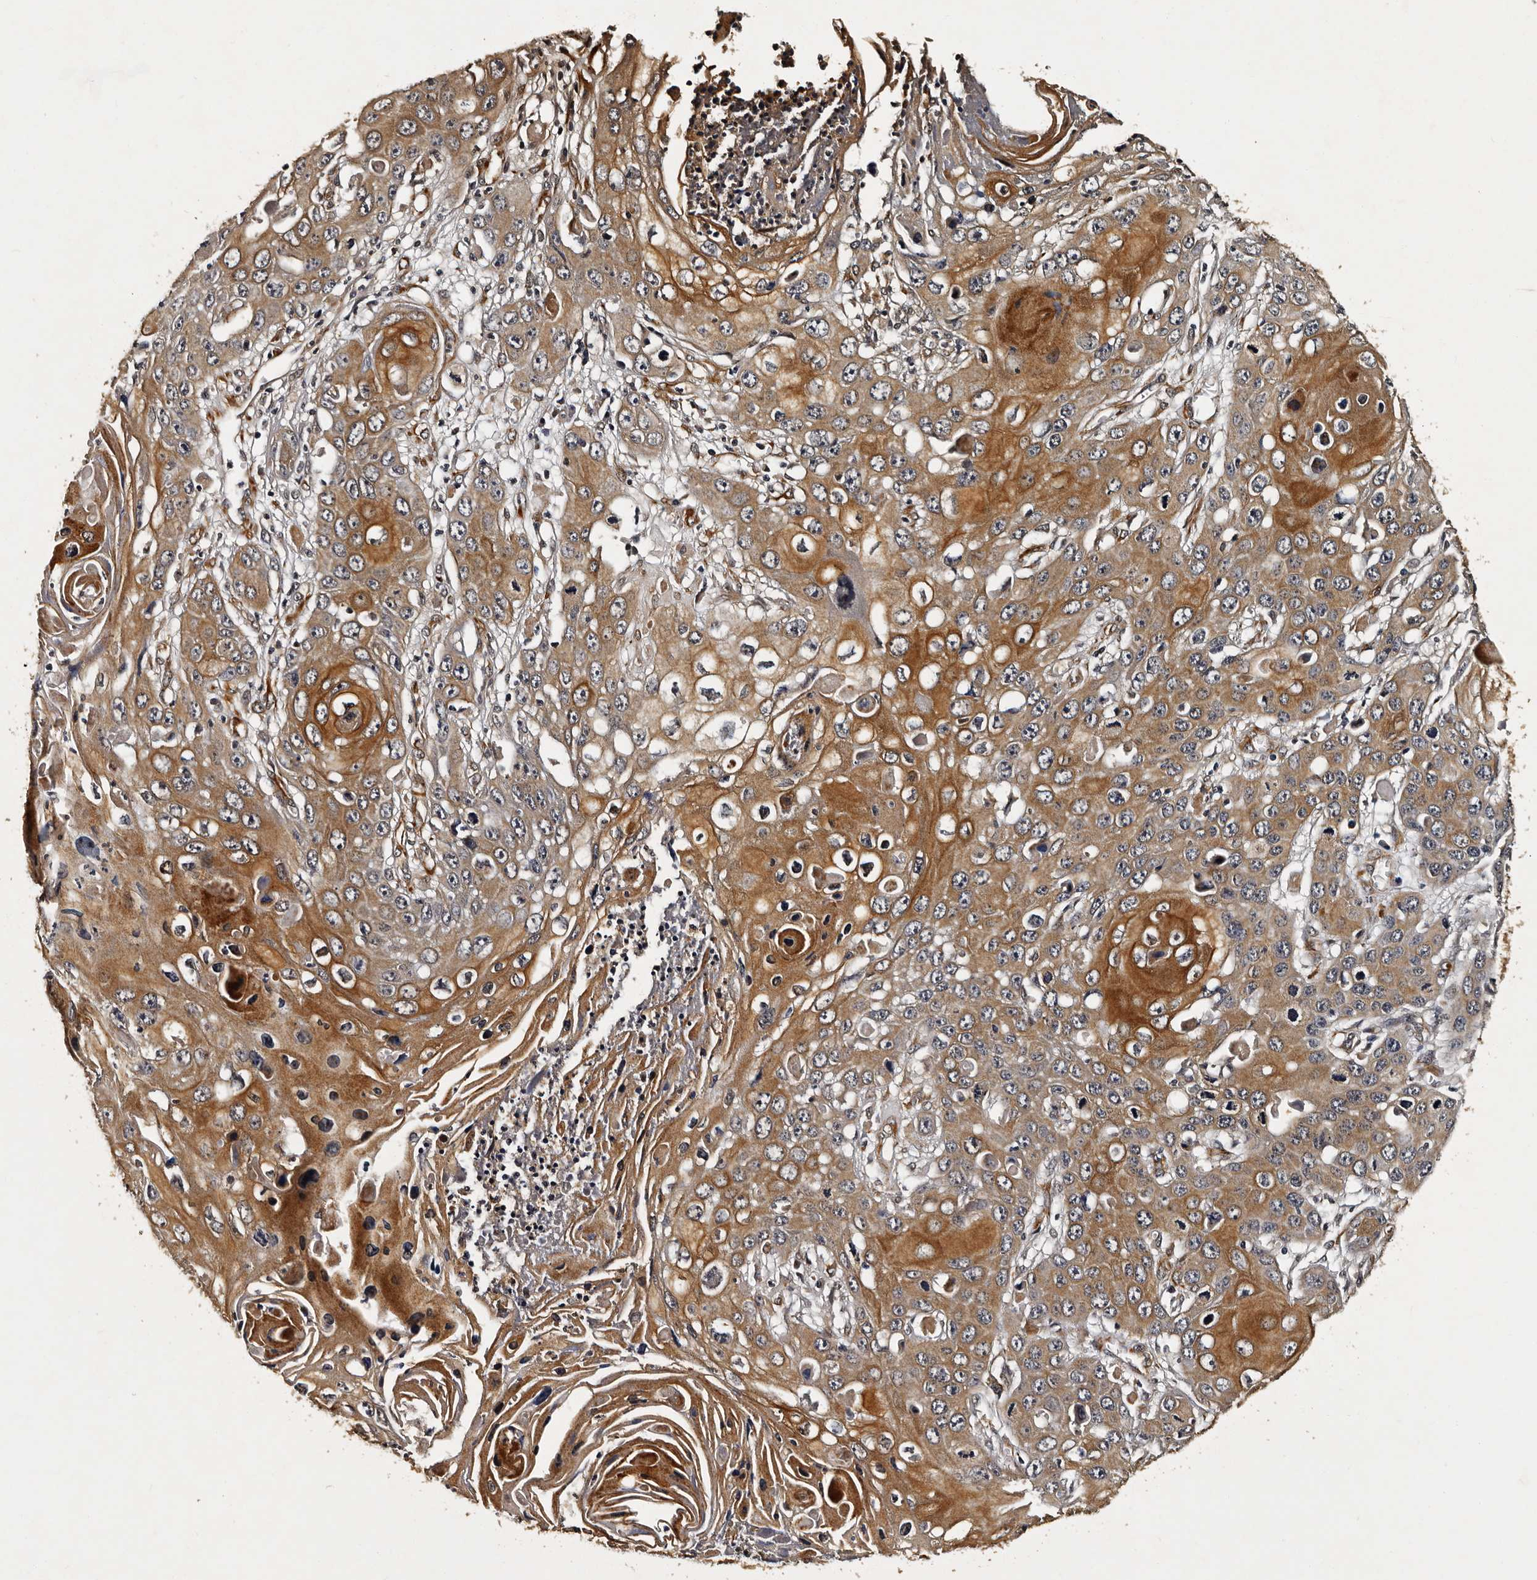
{"staining": {"intensity": "moderate", "quantity": ">75%", "location": "cytoplasmic/membranous"}, "tissue": "skin cancer", "cell_type": "Tumor cells", "image_type": "cancer", "snomed": [{"axis": "morphology", "description": "Squamous cell carcinoma, NOS"}, {"axis": "topography", "description": "Skin"}], "caption": "Protein expression analysis of skin squamous cell carcinoma shows moderate cytoplasmic/membranous expression in approximately >75% of tumor cells.", "gene": "CPNE3", "patient": {"sex": "male", "age": 55}}